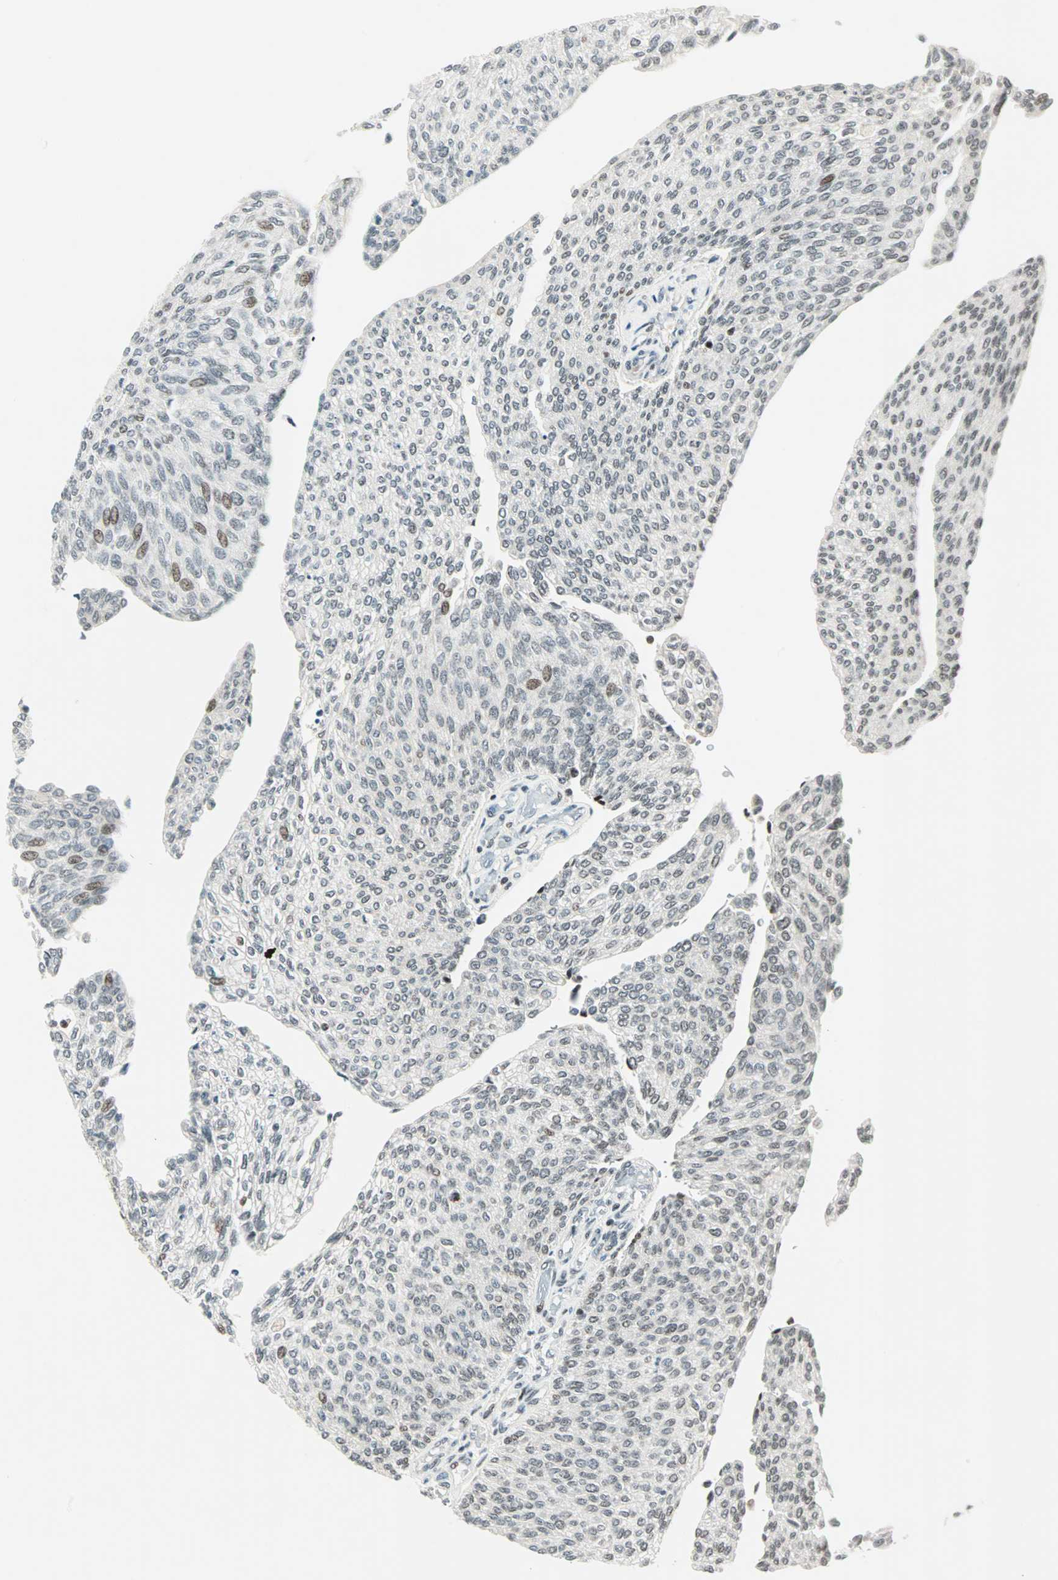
{"staining": {"intensity": "moderate", "quantity": "<25%", "location": "cytoplasmic/membranous"}, "tissue": "urothelial cancer", "cell_type": "Tumor cells", "image_type": "cancer", "snomed": [{"axis": "morphology", "description": "Urothelial carcinoma, Low grade"}, {"axis": "topography", "description": "Urinary bladder"}], "caption": "High-power microscopy captured an immunohistochemistry histopathology image of urothelial carcinoma (low-grade), revealing moderate cytoplasmic/membranous positivity in approximately <25% of tumor cells. (DAB (3,3'-diaminobenzidine) IHC, brown staining for protein, blue staining for nuclei).", "gene": "SIN3A", "patient": {"sex": "female", "age": 79}}